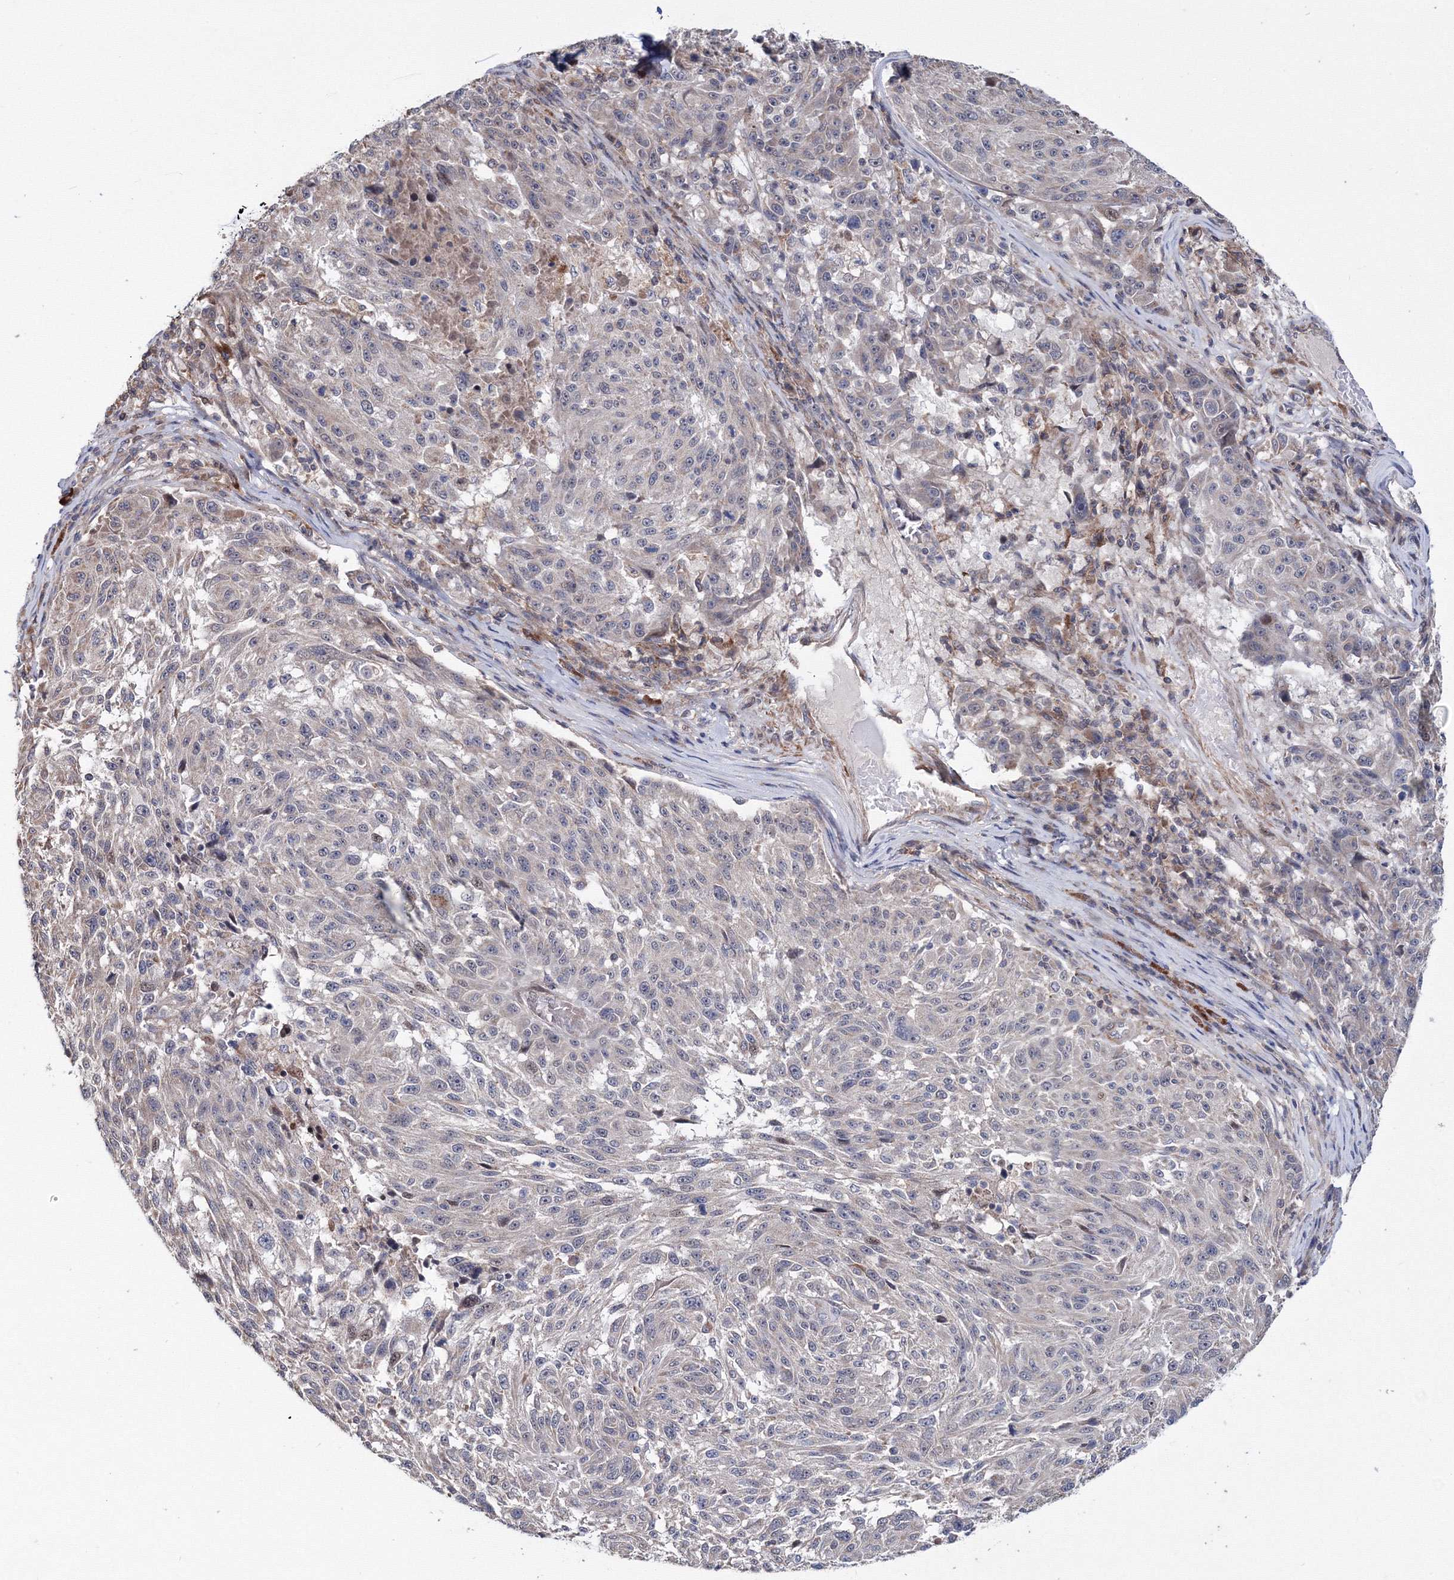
{"staining": {"intensity": "negative", "quantity": "none", "location": "none"}, "tissue": "melanoma", "cell_type": "Tumor cells", "image_type": "cancer", "snomed": [{"axis": "morphology", "description": "Malignant melanoma, NOS"}, {"axis": "topography", "description": "Skin"}], "caption": "IHC of human malignant melanoma exhibits no positivity in tumor cells.", "gene": "PPP2R2B", "patient": {"sex": "male", "age": 53}}